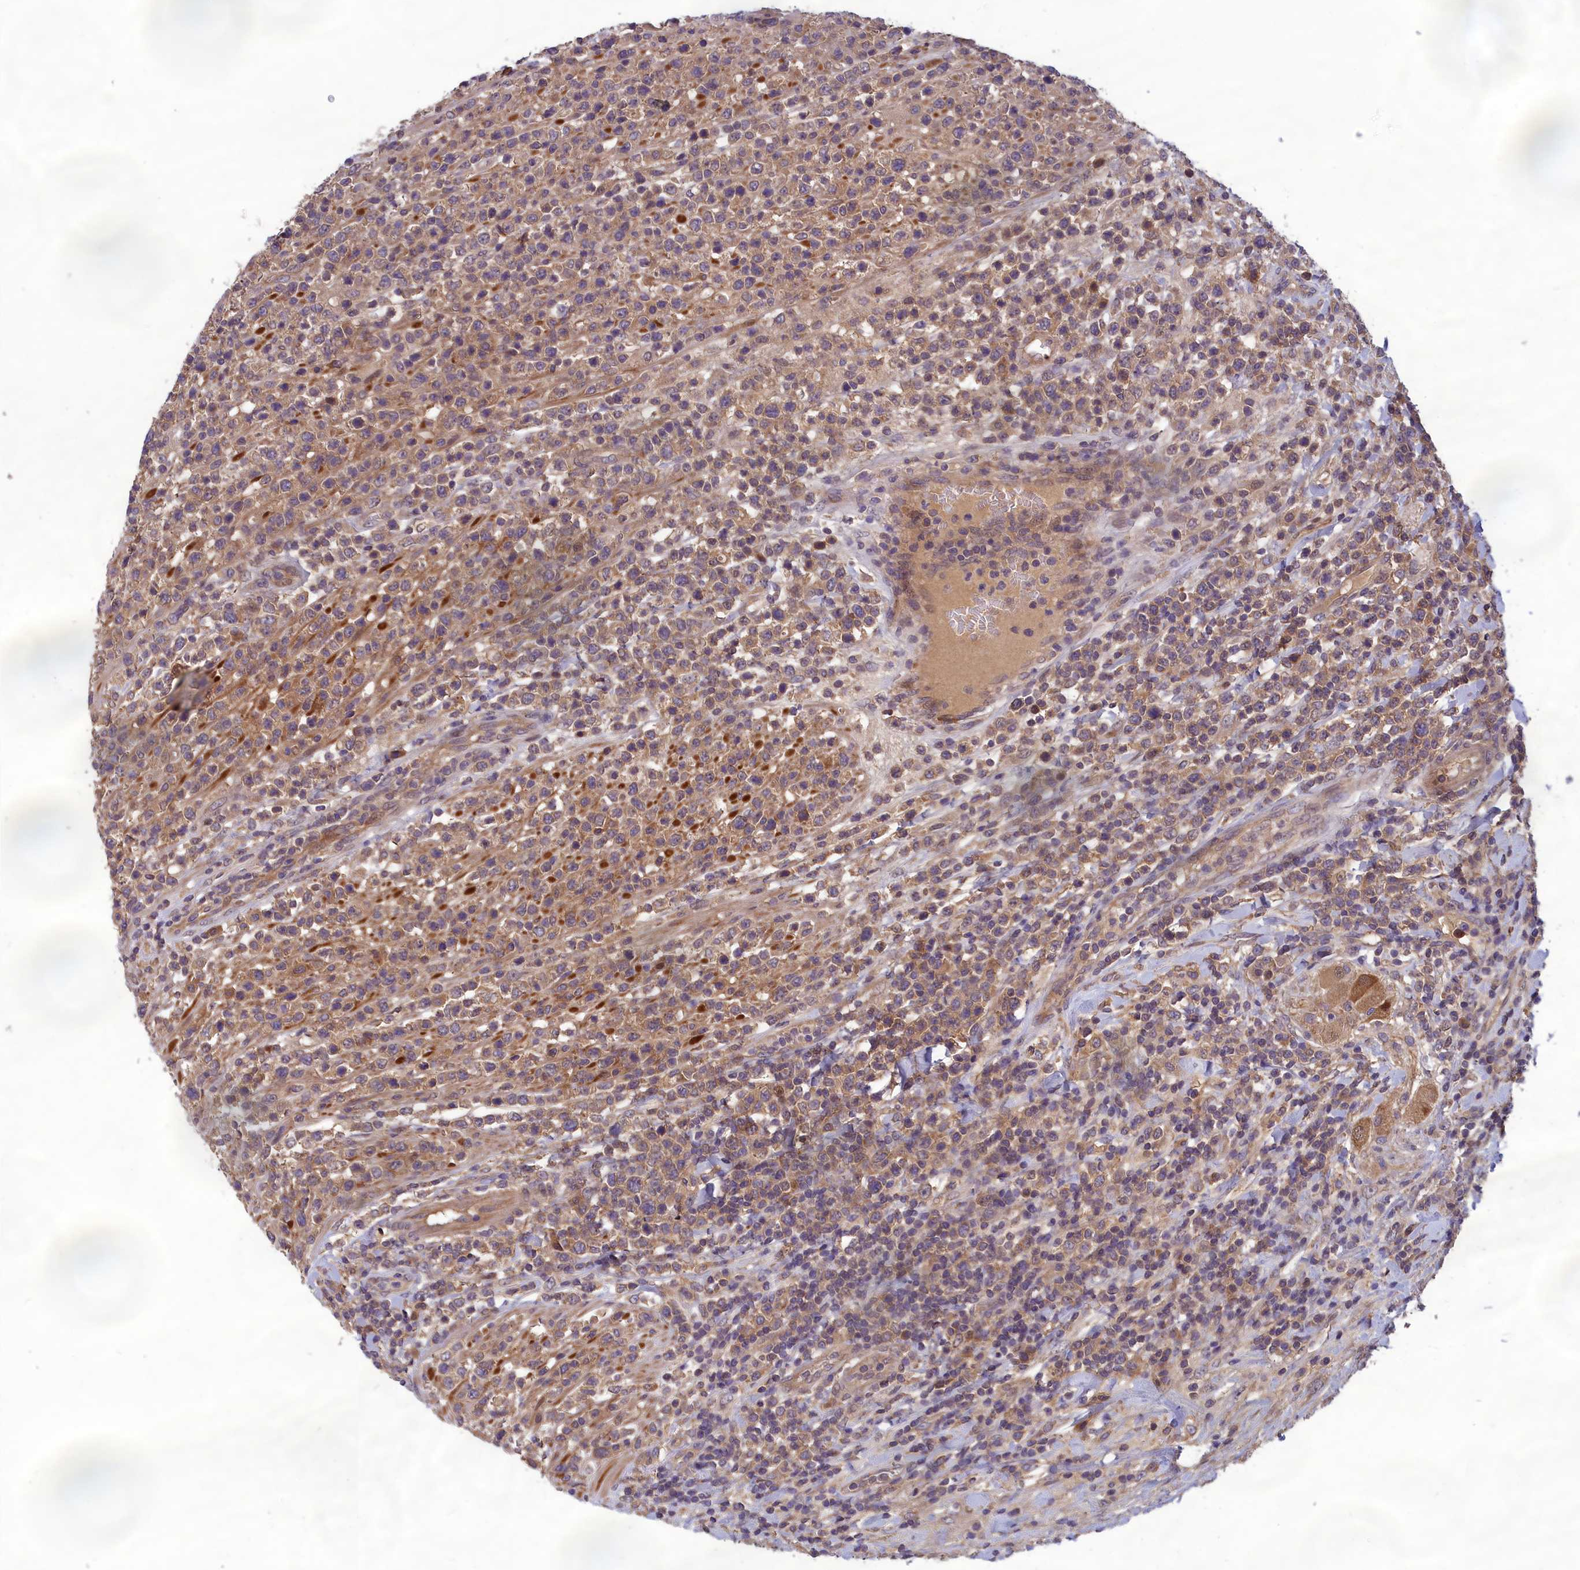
{"staining": {"intensity": "weak", "quantity": "25%-75%", "location": "cytoplasmic/membranous"}, "tissue": "lymphoma", "cell_type": "Tumor cells", "image_type": "cancer", "snomed": [{"axis": "morphology", "description": "Malignant lymphoma, non-Hodgkin's type, High grade"}, {"axis": "topography", "description": "Colon"}], "caption": "This photomicrograph reveals immunohistochemistry staining of human lymphoma, with low weak cytoplasmic/membranous expression in about 25%-75% of tumor cells.", "gene": "CCDC15", "patient": {"sex": "female", "age": 53}}